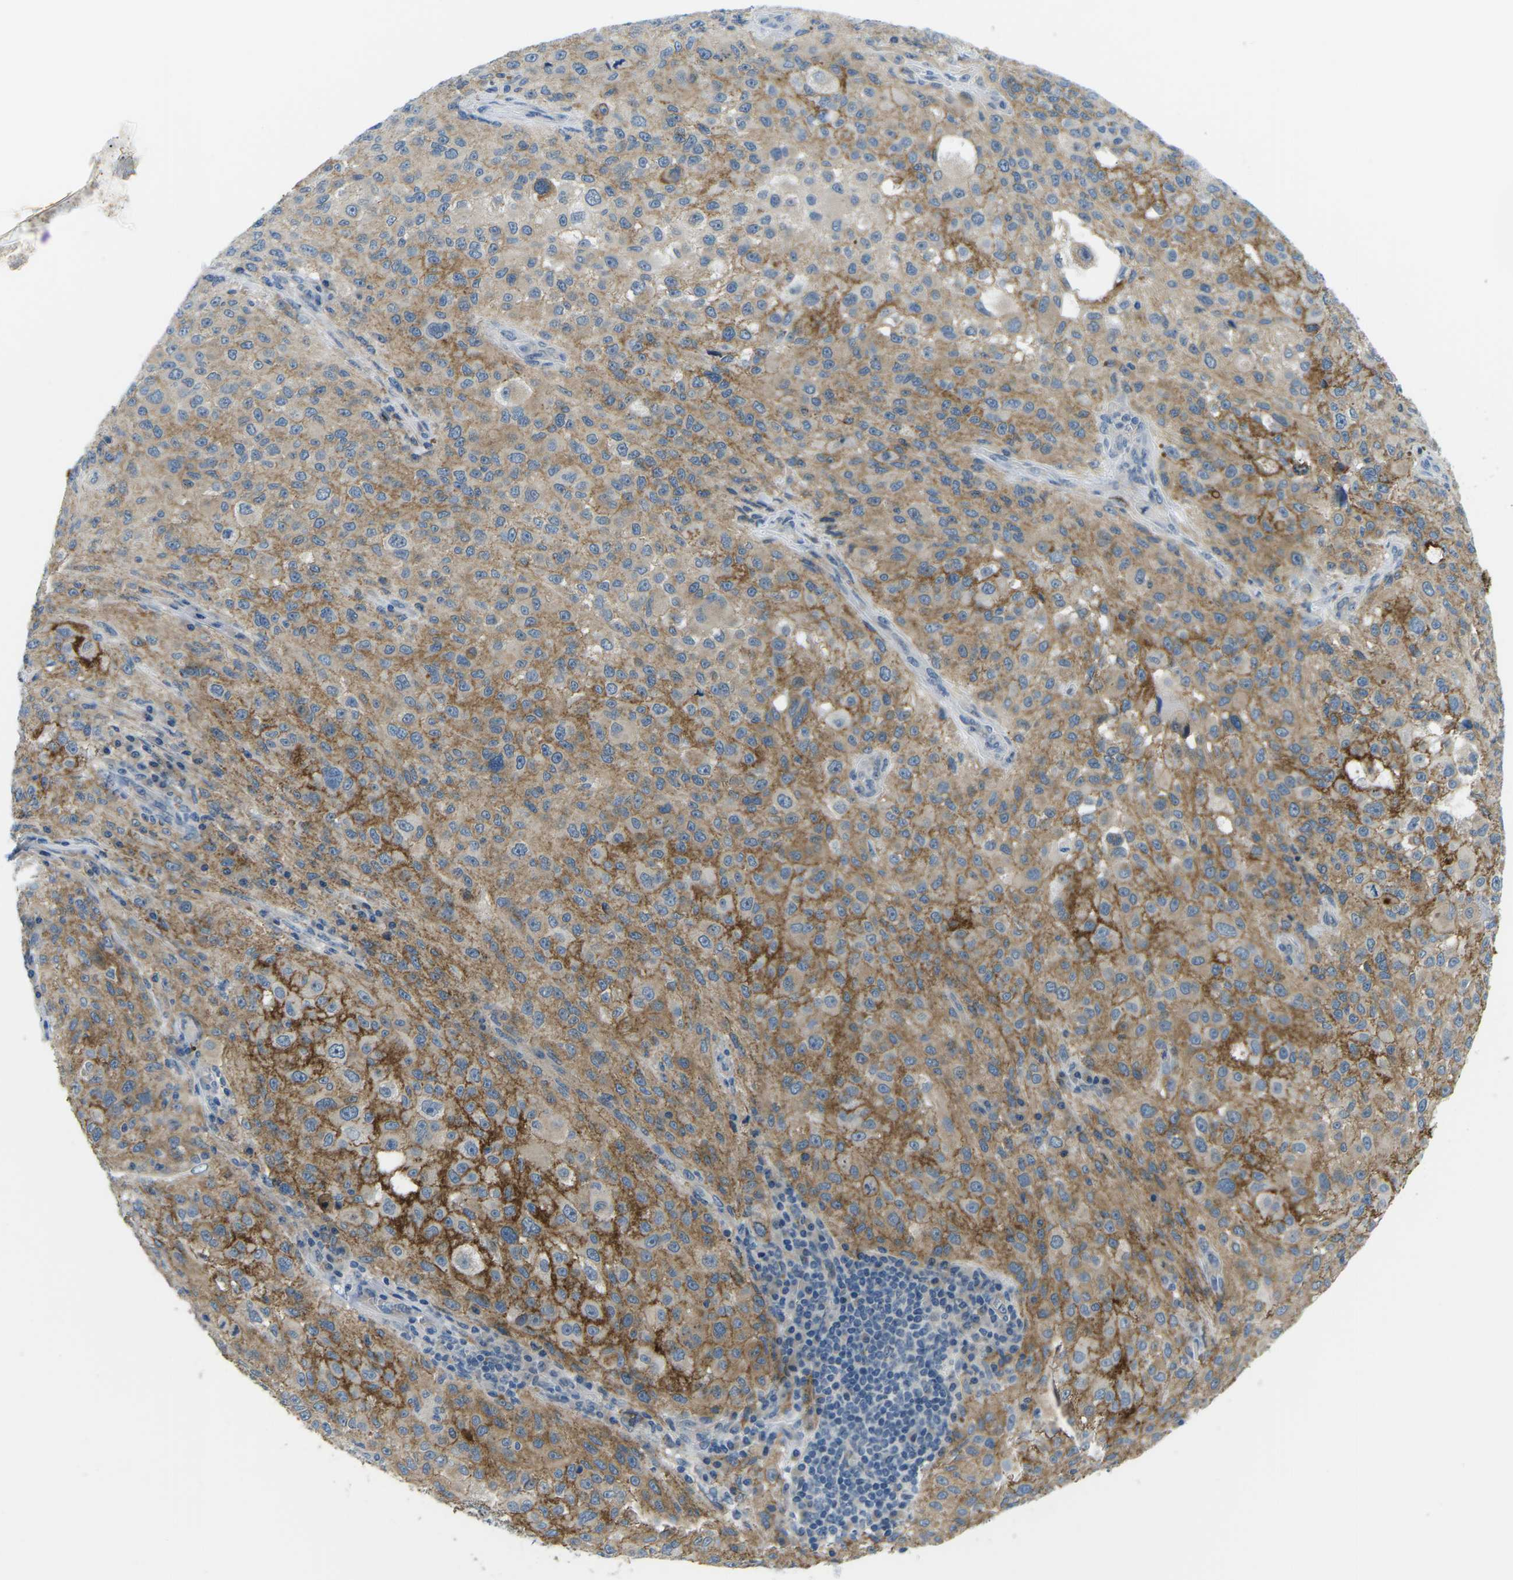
{"staining": {"intensity": "moderate", "quantity": ">75%", "location": "cytoplasmic/membranous"}, "tissue": "melanoma", "cell_type": "Tumor cells", "image_type": "cancer", "snomed": [{"axis": "morphology", "description": "Necrosis, NOS"}, {"axis": "morphology", "description": "Malignant melanoma, NOS"}, {"axis": "topography", "description": "Skin"}], "caption": "Malignant melanoma was stained to show a protein in brown. There is medium levels of moderate cytoplasmic/membranous expression in about >75% of tumor cells.", "gene": "CTNND1", "patient": {"sex": "female", "age": 87}}